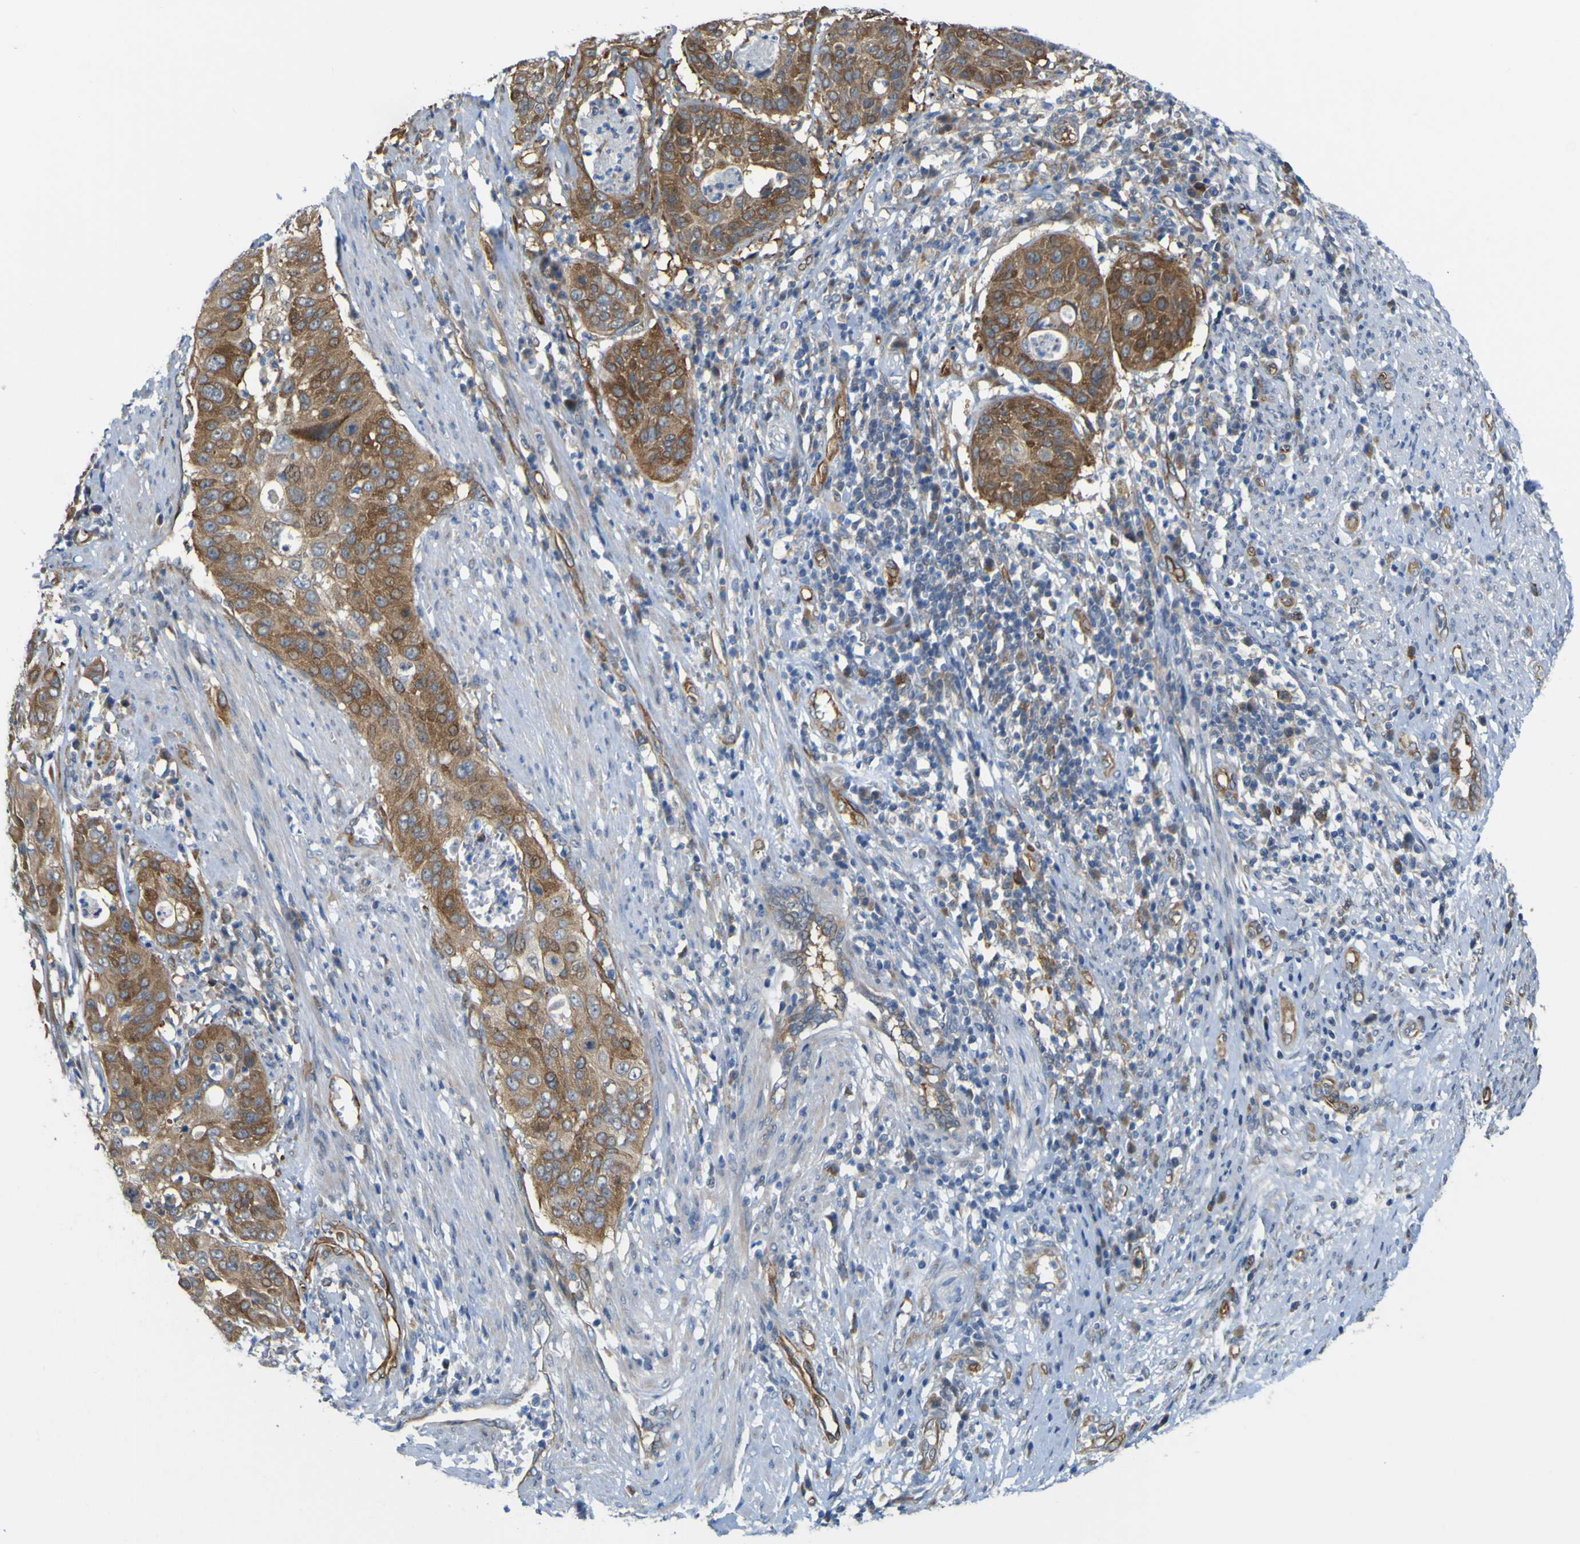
{"staining": {"intensity": "moderate", "quantity": ">75%", "location": "cytoplasmic/membranous"}, "tissue": "cervical cancer", "cell_type": "Tumor cells", "image_type": "cancer", "snomed": [{"axis": "morphology", "description": "Normal tissue, NOS"}, {"axis": "morphology", "description": "Squamous cell carcinoma, NOS"}, {"axis": "topography", "description": "Cervix"}], "caption": "Immunohistochemistry photomicrograph of neoplastic tissue: human cervical cancer stained using immunohistochemistry (IHC) reveals medium levels of moderate protein expression localized specifically in the cytoplasmic/membranous of tumor cells, appearing as a cytoplasmic/membranous brown color.", "gene": "JPH1", "patient": {"sex": "female", "age": 39}}